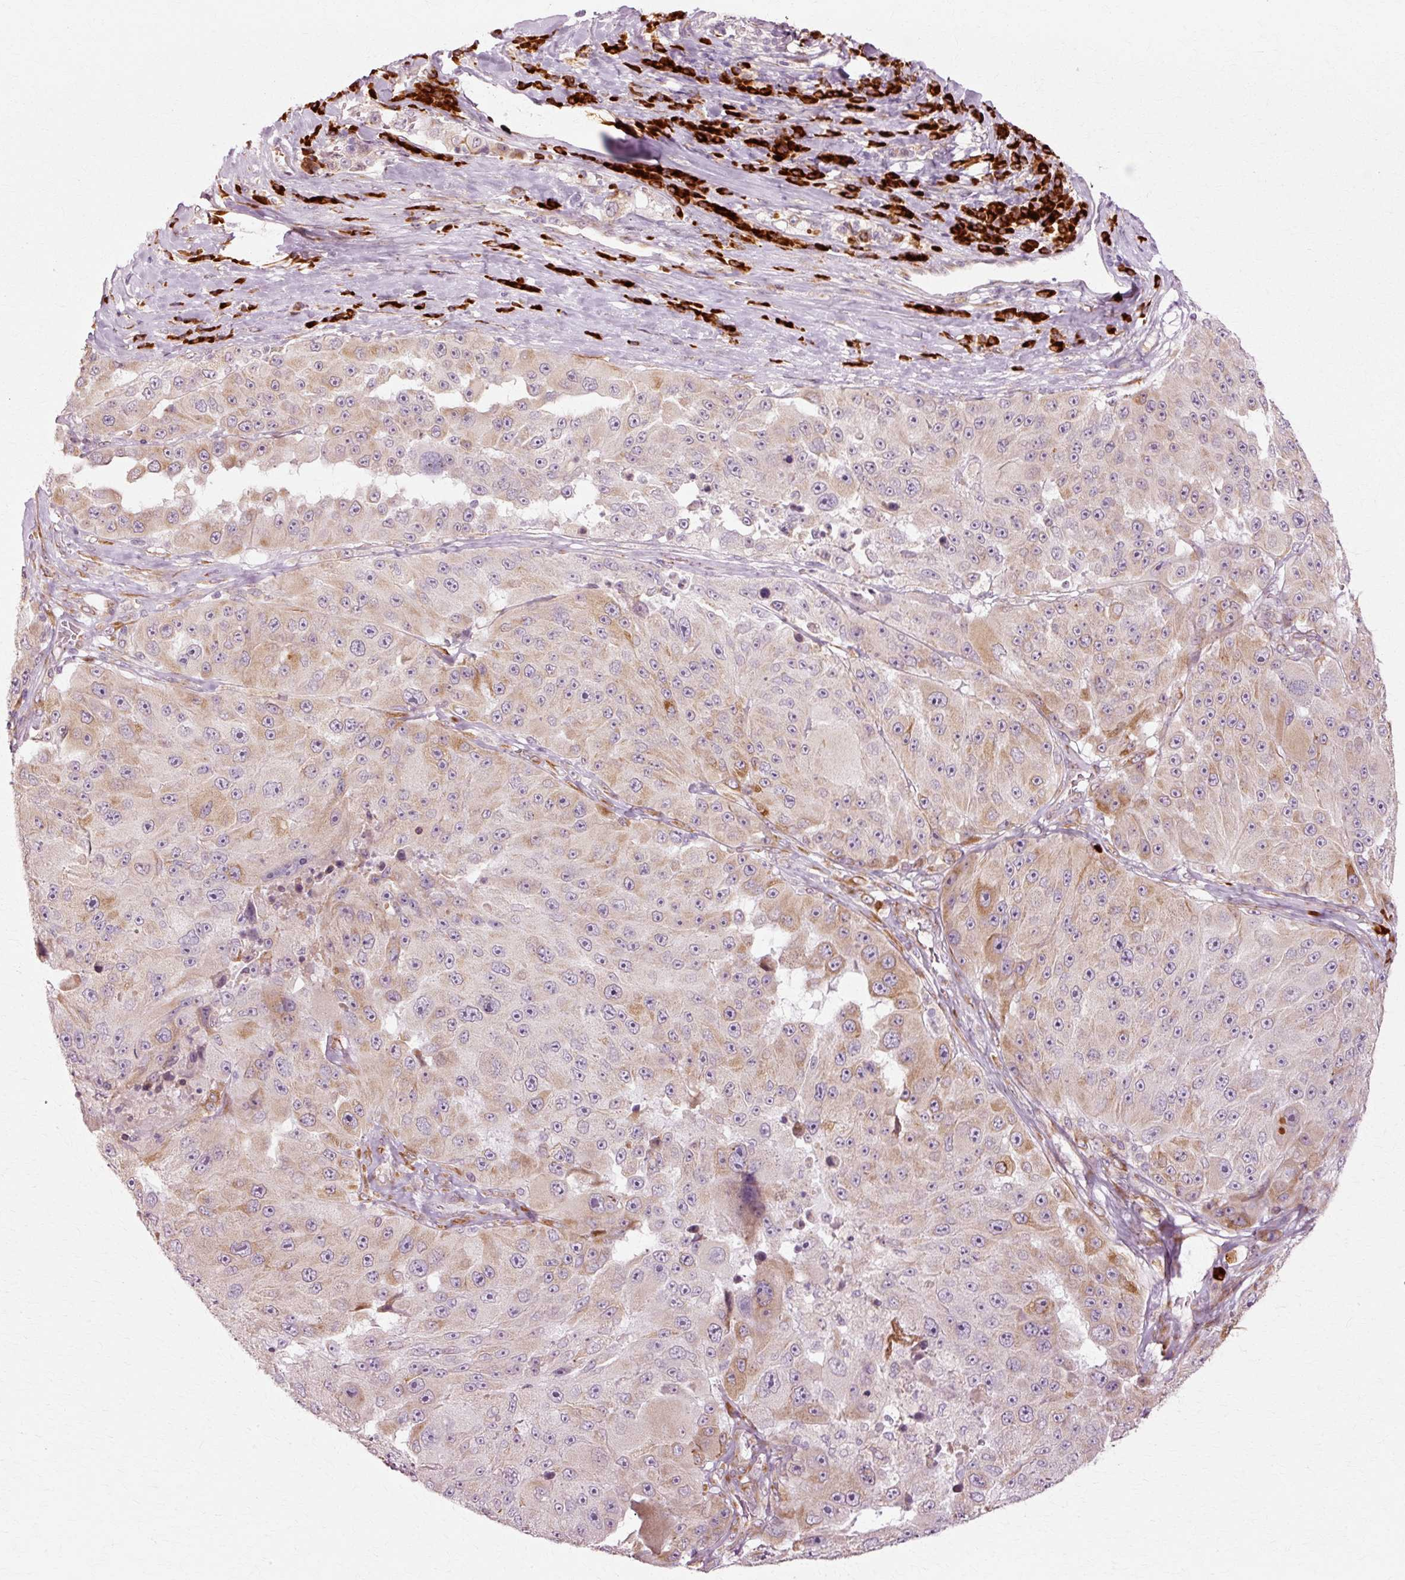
{"staining": {"intensity": "moderate", "quantity": "<25%", "location": "cytoplasmic/membranous"}, "tissue": "melanoma", "cell_type": "Tumor cells", "image_type": "cancer", "snomed": [{"axis": "morphology", "description": "Malignant melanoma, Metastatic site"}, {"axis": "topography", "description": "Lymph node"}], "caption": "There is low levels of moderate cytoplasmic/membranous positivity in tumor cells of malignant melanoma (metastatic site), as demonstrated by immunohistochemical staining (brown color).", "gene": "RGPD5", "patient": {"sex": "male", "age": 62}}